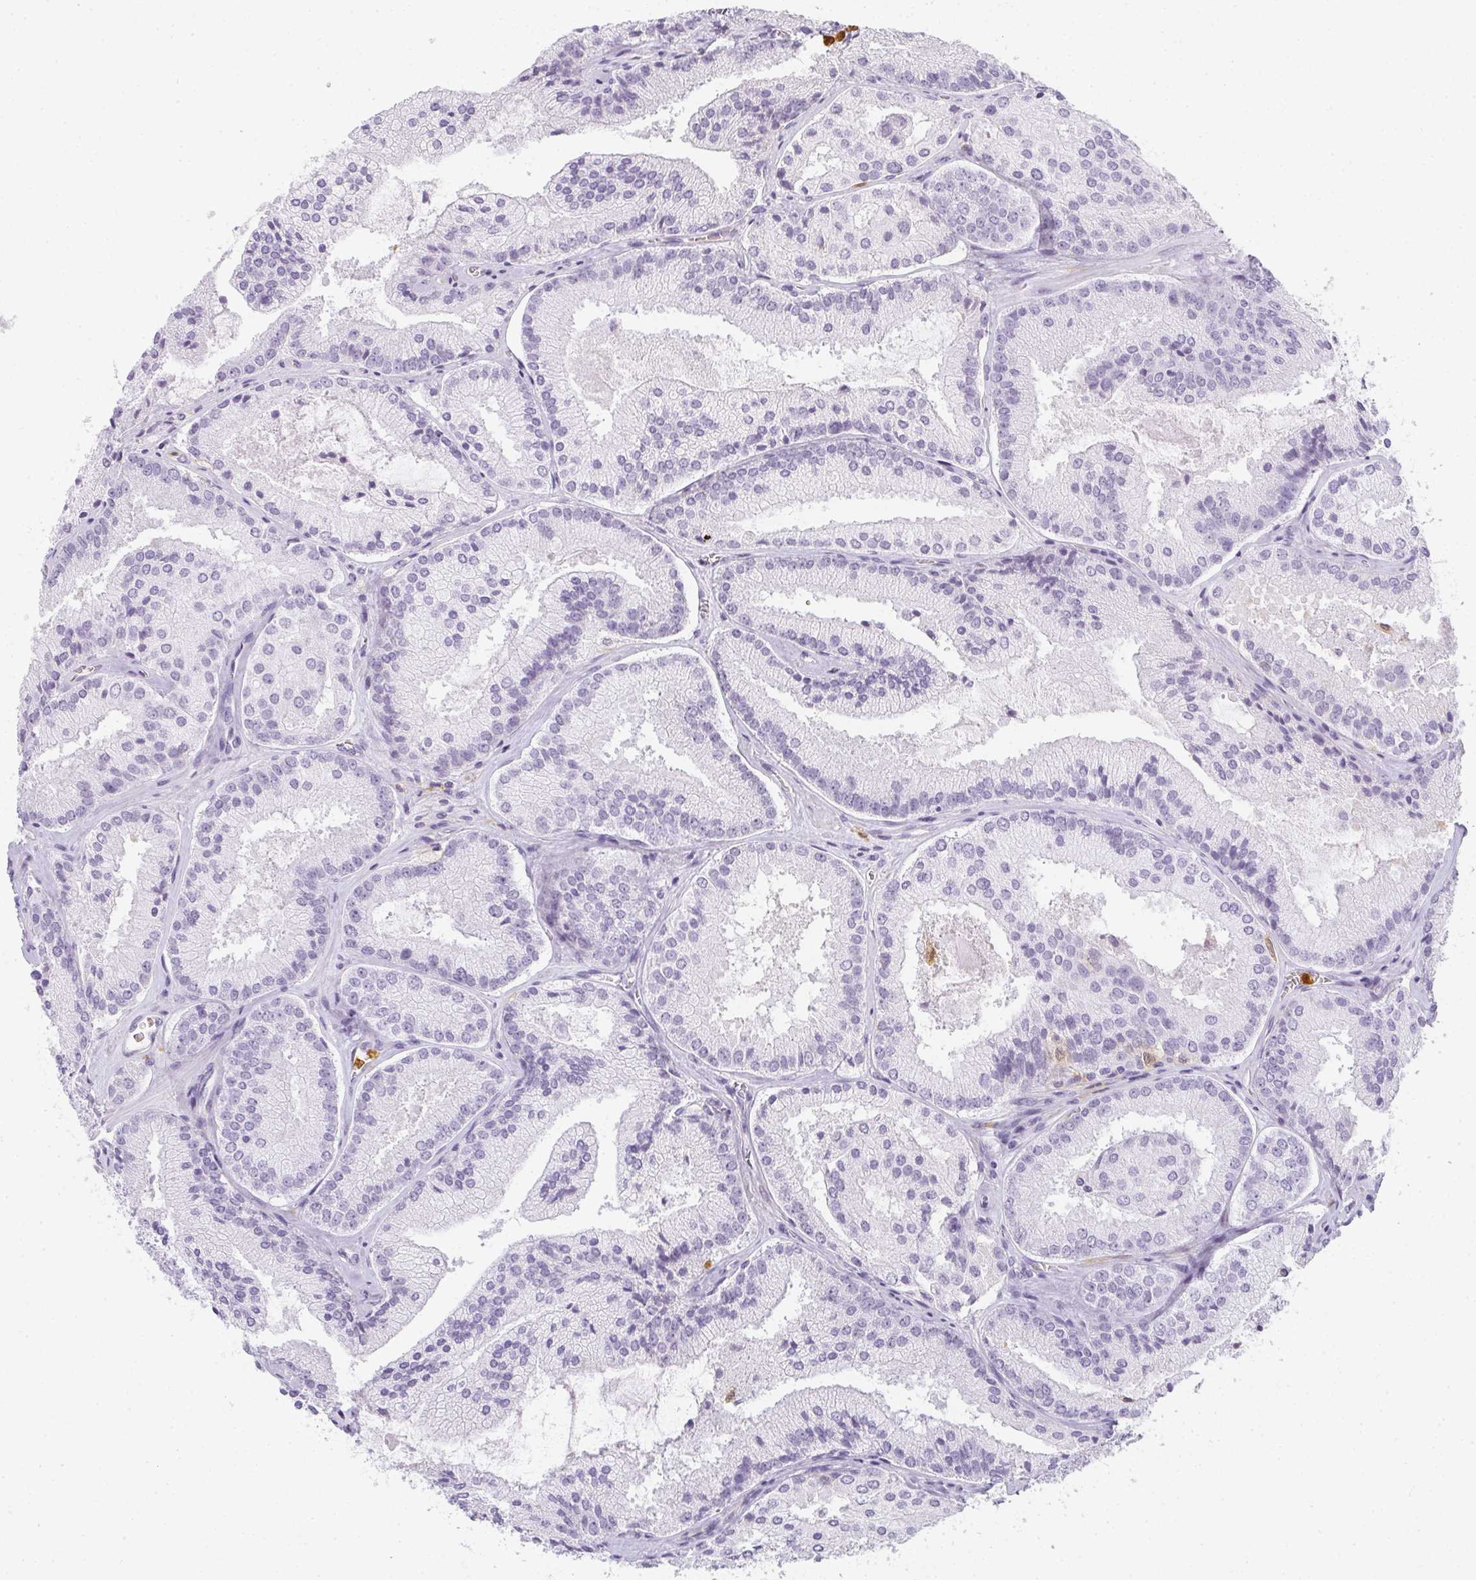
{"staining": {"intensity": "negative", "quantity": "none", "location": "none"}, "tissue": "prostate cancer", "cell_type": "Tumor cells", "image_type": "cancer", "snomed": [{"axis": "morphology", "description": "Adenocarcinoma, High grade"}, {"axis": "topography", "description": "Prostate"}], "caption": "The immunohistochemistry (IHC) photomicrograph has no significant expression in tumor cells of prostate cancer tissue.", "gene": "HK3", "patient": {"sex": "male", "age": 73}}